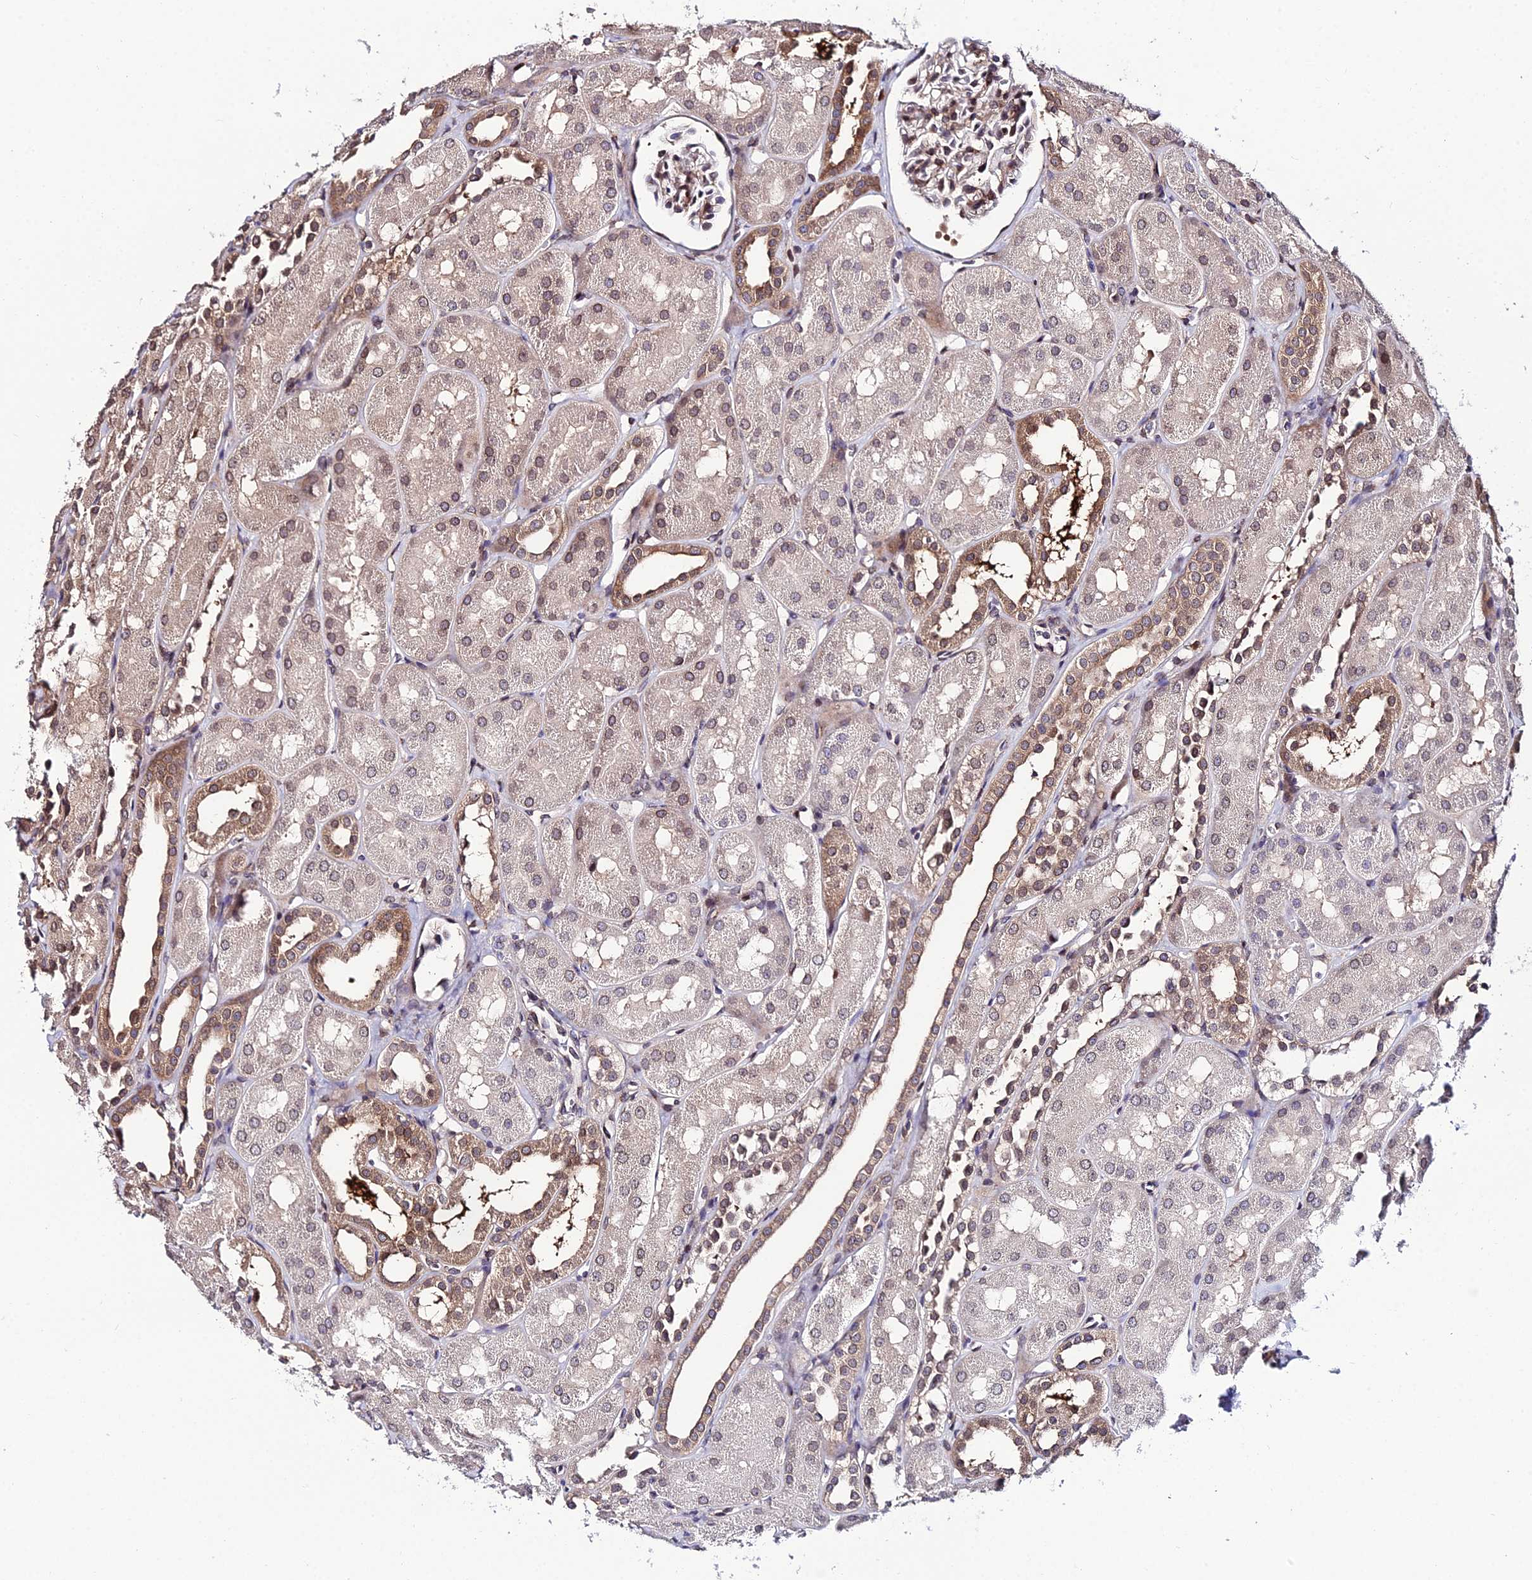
{"staining": {"intensity": "moderate", "quantity": "25%-75%", "location": "cytoplasmic/membranous,nuclear"}, "tissue": "kidney", "cell_type": "Cells in glomeruli", "image_type": "normal", "snomed": [{"axis": "morphology", "description": "Normal tissue, NOS"}, {"axis": "topography", "description": "Kidney"}, {"axis": "topography", "description": "Urinary bladder"}], "caption": "Kidney was stained to show a protein in brown. There is medium levels of moderate cytoplasmic/membranous,nuclear positivity in approximately 25%-75% of cells in glomeruli. The protein is shown in brown color, while the nuclei are stained blue.", "gene": "DDX19A", "patient": {"sex": "male", "age": 16}}